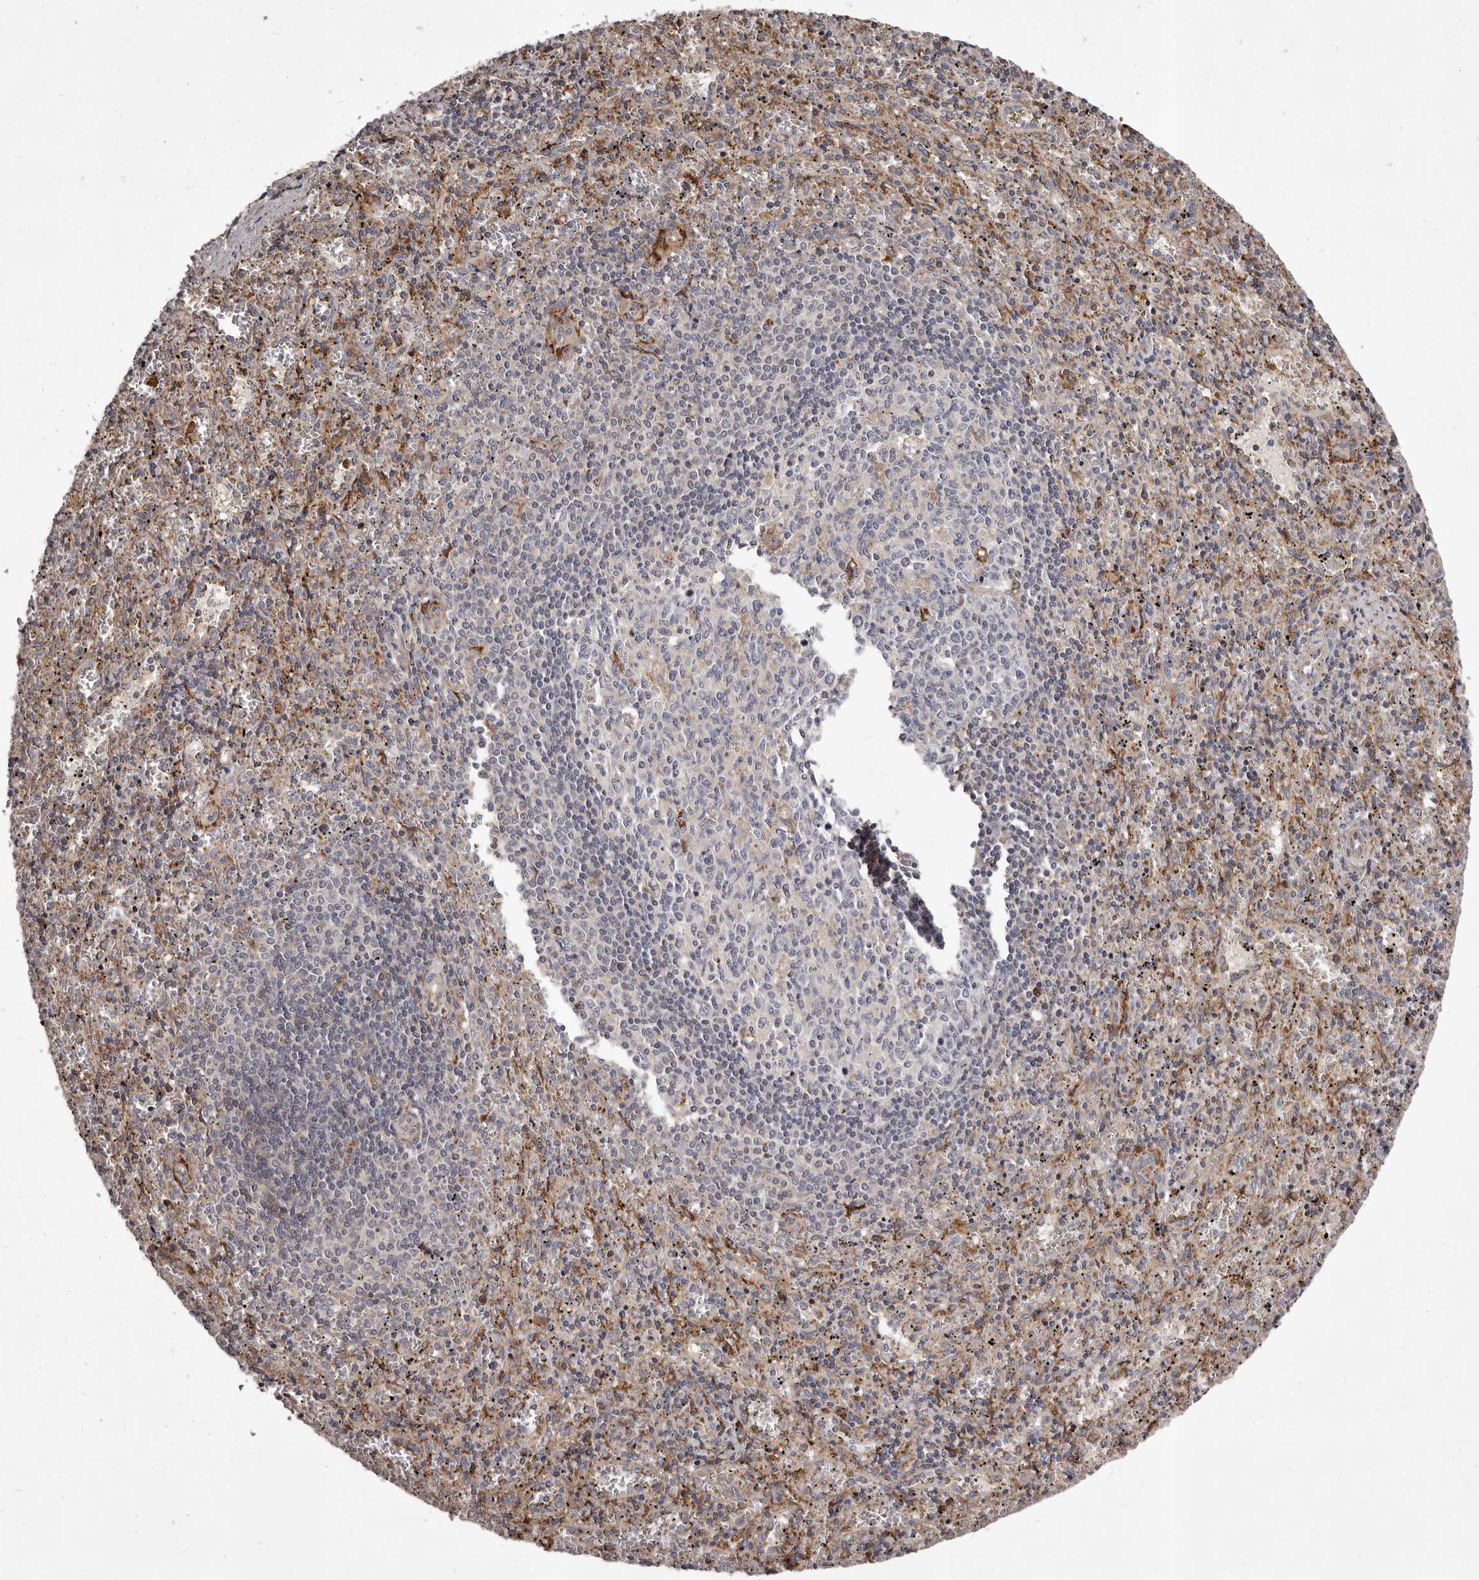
{"staining": {"intensity": "weak", "quantity": "25%-75%", "location": "cytoplasmic/membranous"}, "tissue": "spleen", "cell_type": "Cells in red pulp", "image_type": "normal", "snomed": [{"axis": "morphology", "description": "Normal tissue, NOS"}, {"axis": "topography", "description": "Spleen"}], "caption": "Weak cytoplasmic/membranous positivity is seen in about 25%-75% of cells in red pulp in benign spleen. Immunohistochemistry stains the protein in brown and the nuclei are stained blue.", "gene": "ALPK1", "patient": {"sex": "male", "age": 11}}